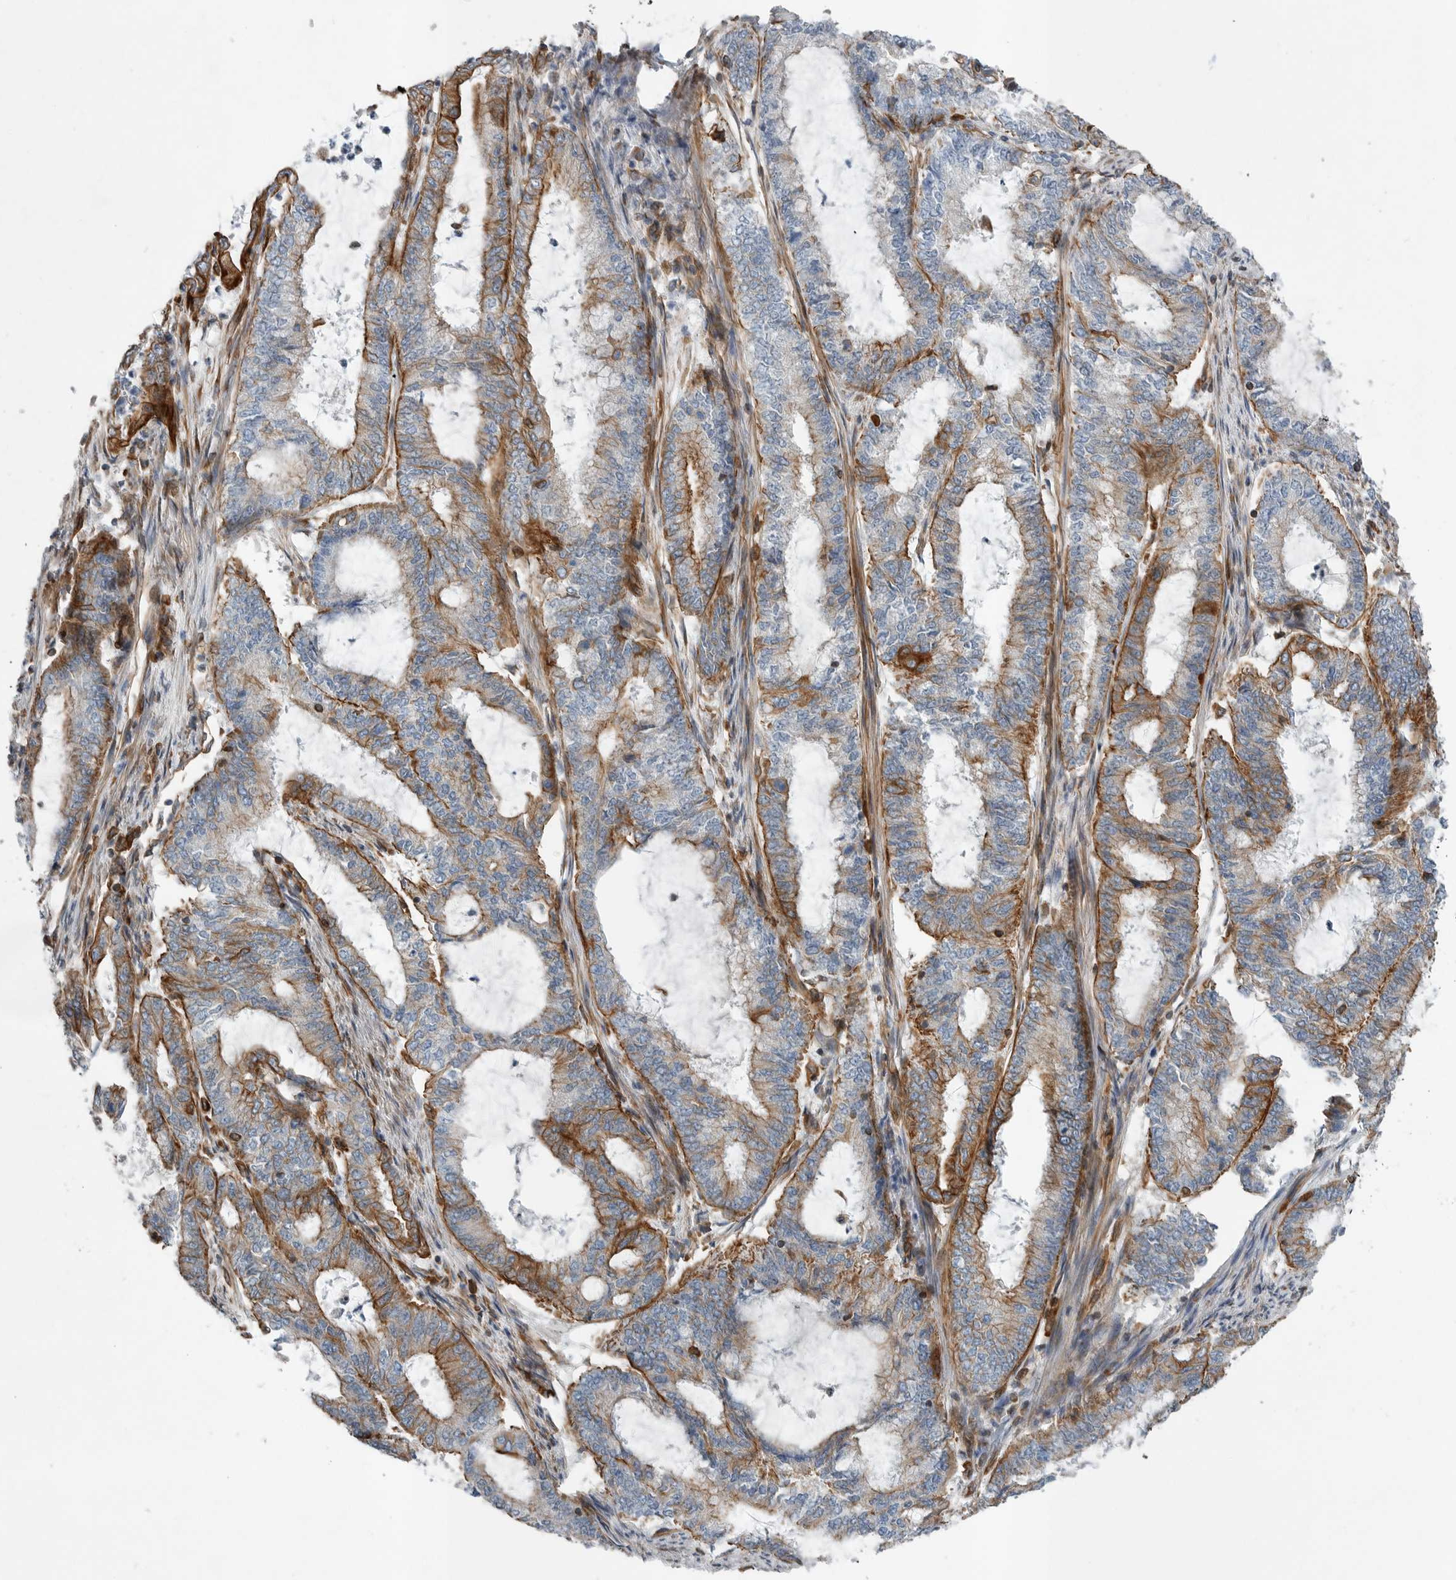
{"staining": {"intensity": "moderate", "quantity": "25%-75%", "location": "cytoplasmic/membranous"}, "tissue": "endometrial cancer", "cell_type": "Tumor cells", "image_type": "cancer", "snomed": [{"axis": "morphology", "description": "Adenocarcinoma, NOS"}, {"axis": "topography", "description": "Endometrium"}], "caption": "DAB immunohistochemical staining of human endometrial cancer shows moderate cytoplasmic/membranous protein staining in approximately 25%-75% of tumor cells.", "gene": "PLEC", "patient": {"sex": "female", "age": 51}}